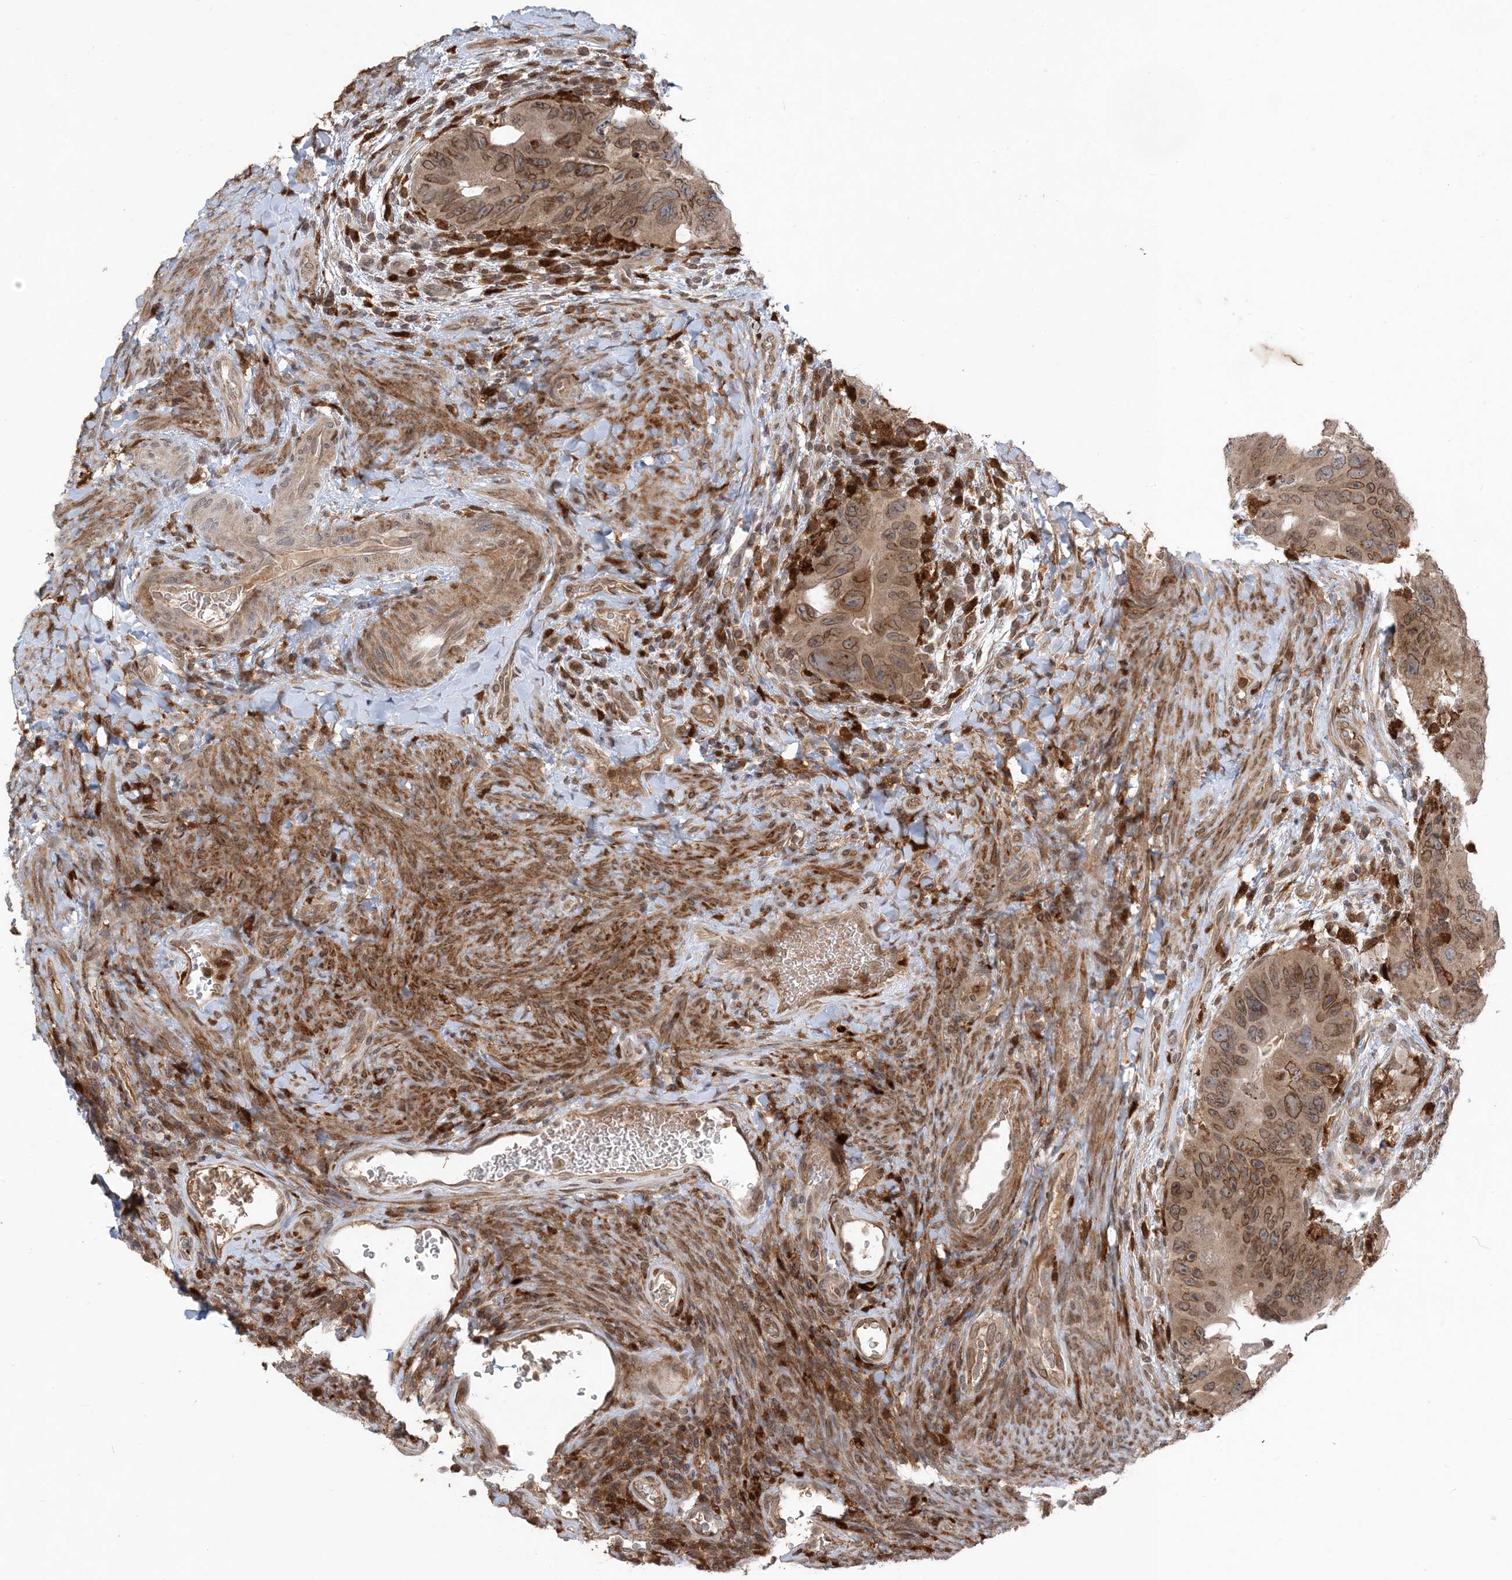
{"staining": {"intensity": "moderate", "quantity": ">75%", "location": "cytoplasmic/membranous,nuclear"}, "tissue": "colorectal cancer", "cell_type": "Tumor cells", "image_type": "cancer", "snomed": [{"axis": "morphology", "description": "Adenocarcinoma, NOS"}, {"axis": "topography", "description": "Rectum"}], "caption": "IHC of human adenocarcinoma (colorectal) exhibits medium levels of moderate cytoplasmic/membranous and nuclear positivity in approximately >75% of tumor cells. (Stains: DAB (3,3'-diaminobenzidine) in brown, nuclei in blue, Microscopy: brightfield microscopy at high magnification).", "gene": "NAGK", "patient": {"sex": "male", "age": 59}}